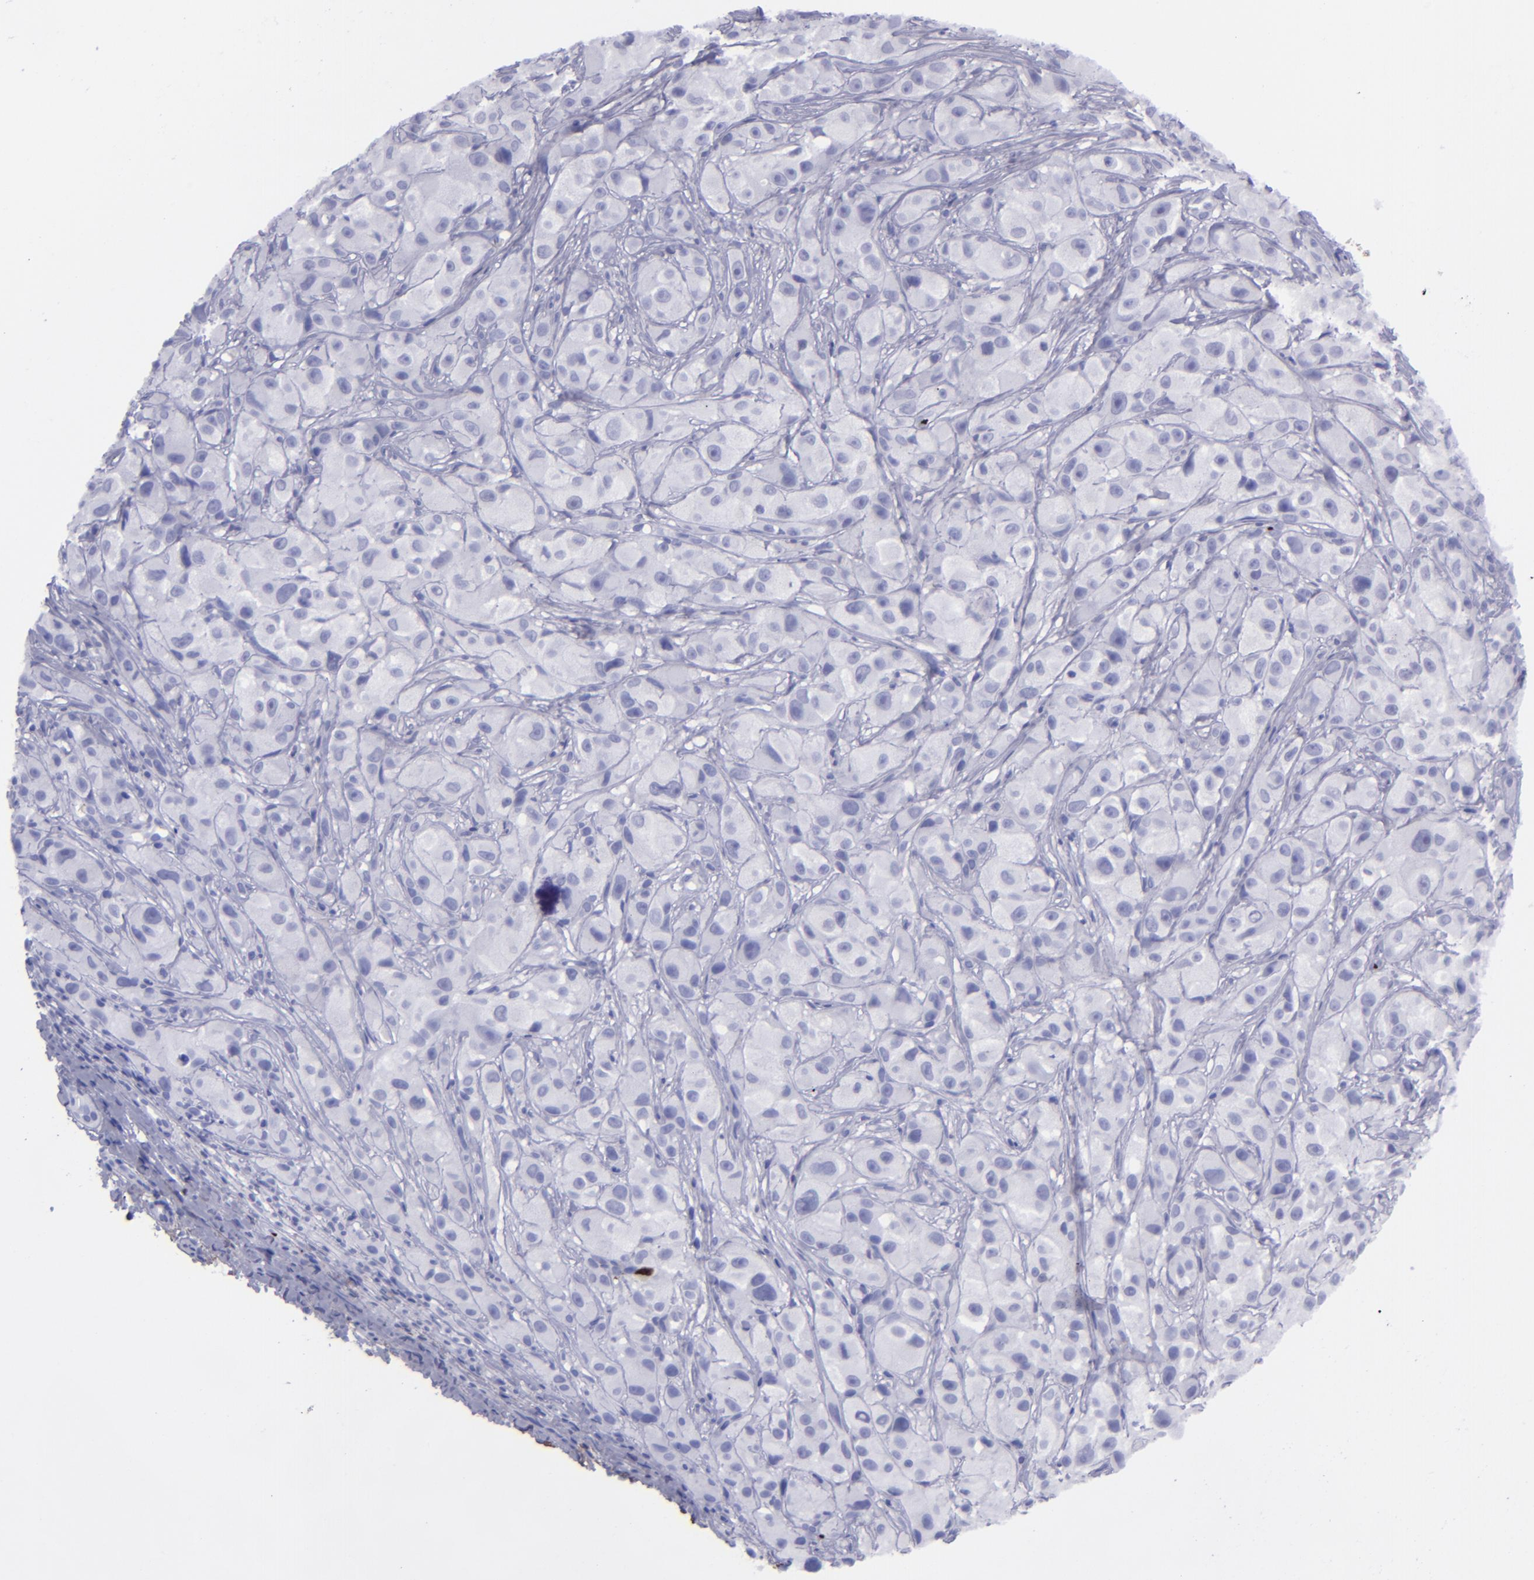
{"staining": {"intensity": "negative", "quantity": "none", "location": "none"}, "tissue": "melanoma", "cell_type": "Tumor cells", "image_type": "cancer", "snomed": [{"axis": "morphology", "description": "Malignant melanoma, NOS"}, {"axis": "topography", "description": "Skin"}], "caption": "Immunohistochemistry (IHC) micrograph of neoplastic tissue: melanoma stained with DAB (3,3'-diaminobenzidine) reveals no significant protein positivity in tumor cells. (DAB IHC with hematoxylin counter stain).", "gene": "EFCAB13", "patient": {"sex": "male", "age": 56}}